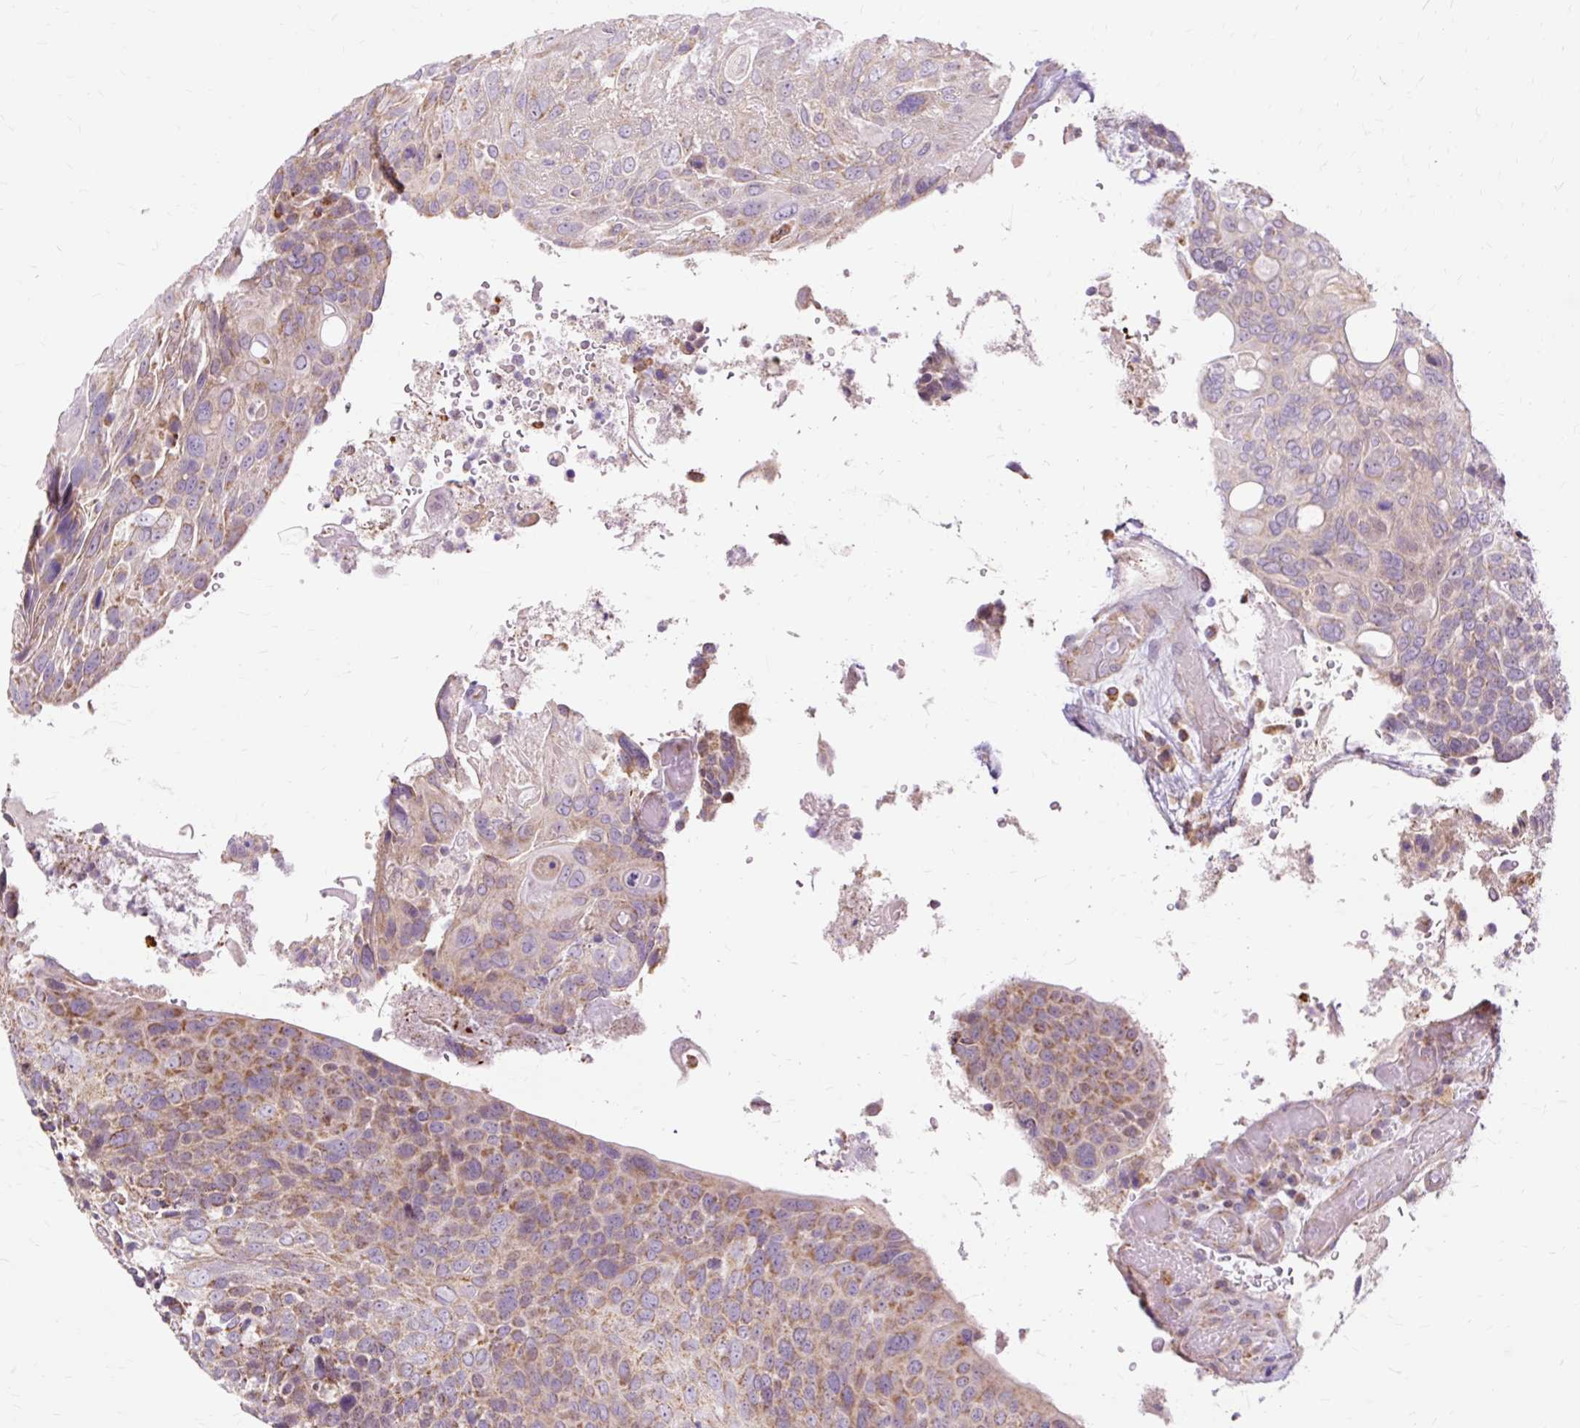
{"staining": {"intensity": "moderate", "quantity": ">75%", "location": "cytoplasmic/membranous"}, "tissue": "urothelial cancer", "cell_type": "Tumor cells", "image_type": "cancer", "snomed": [{"axis": "morphology", "description": "Urothelial carcinoma, High grade"}, {"axis": "topography", "description": "Urinary bladder"}], "caption": "Immunohistochemistry photomicrograph of human high-grade urothelial carcinoma stained for a protein (brown), which demonstrates medium levels of moderate cytoplasmic/membranous positivity in about >75% of tumor cells.", "gene": "PDZD2", "patient": {"sex": "female", "age": 70}}